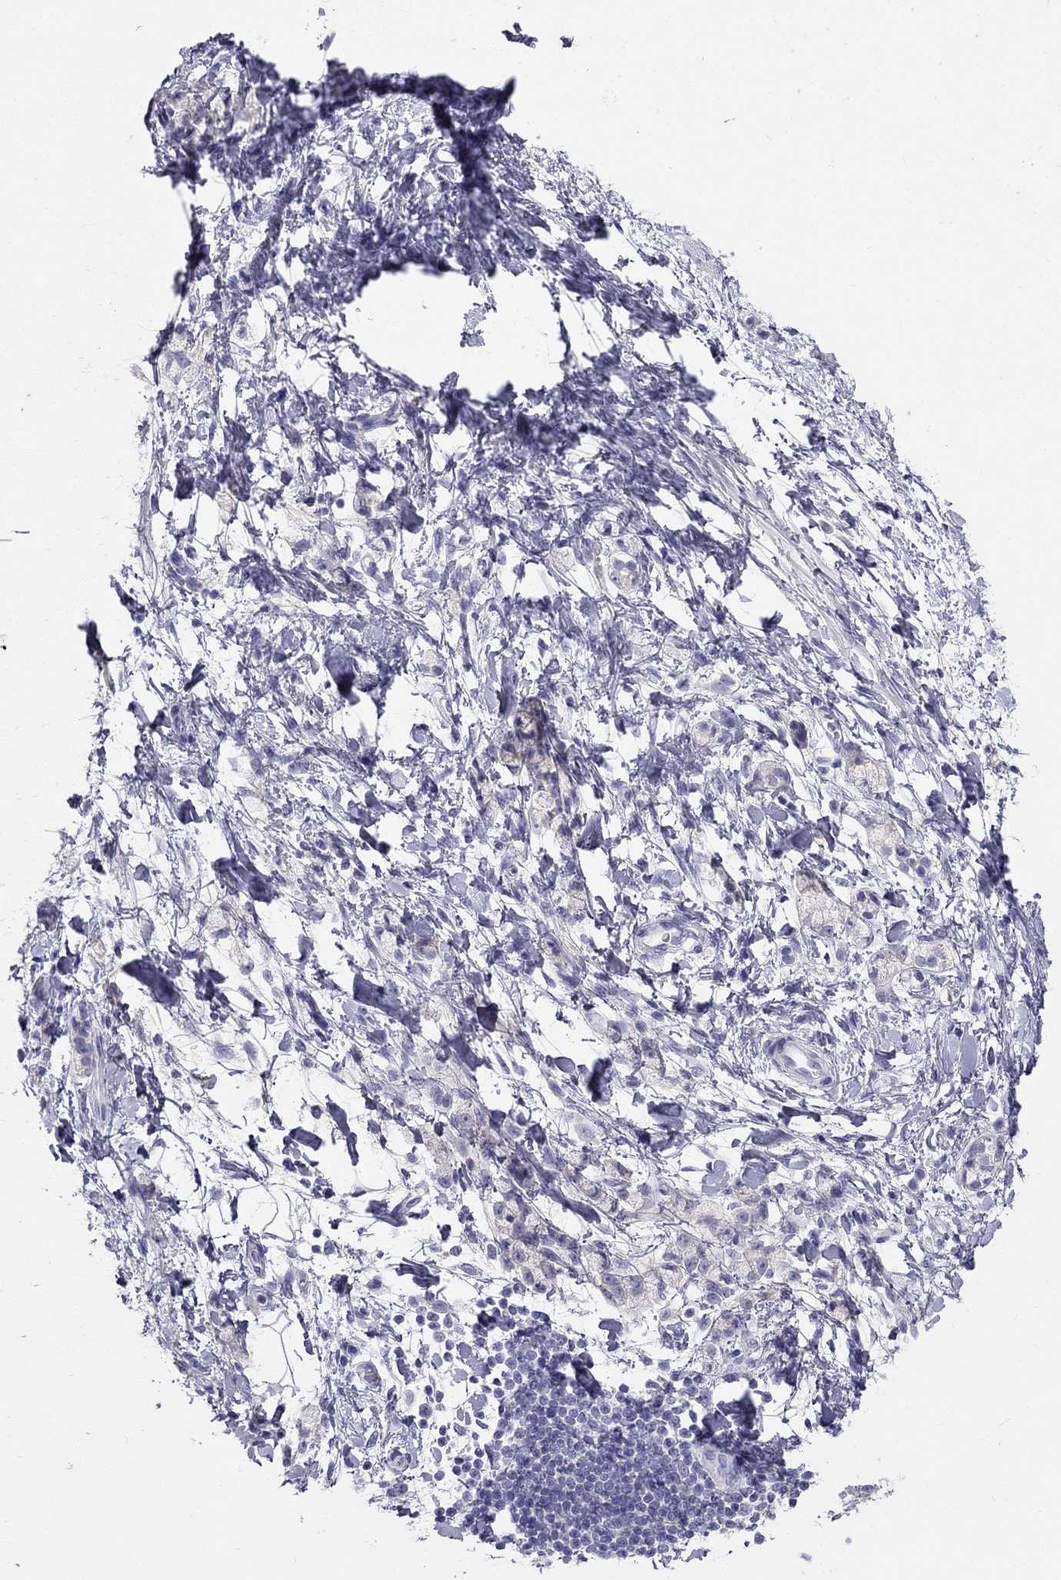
{"staining": {"intensity": "negative", "quantity": "none", "location": "none"}, "tissue": "stomach cancer", "cell_type": "Tumor cells", "image_type": "cancer", "snomed": [{"axis": "morphology", "description": "Adenocarcinoma, NOS"}, {"axis": "topography", "description": "Stomach"}], "caption": "Human stomach adenocarcinoma stained for a protein using IHC displays no positivity in tumor cells.", "gene": "RFLNA", "patient": {"sex": "male", "age": 58}}